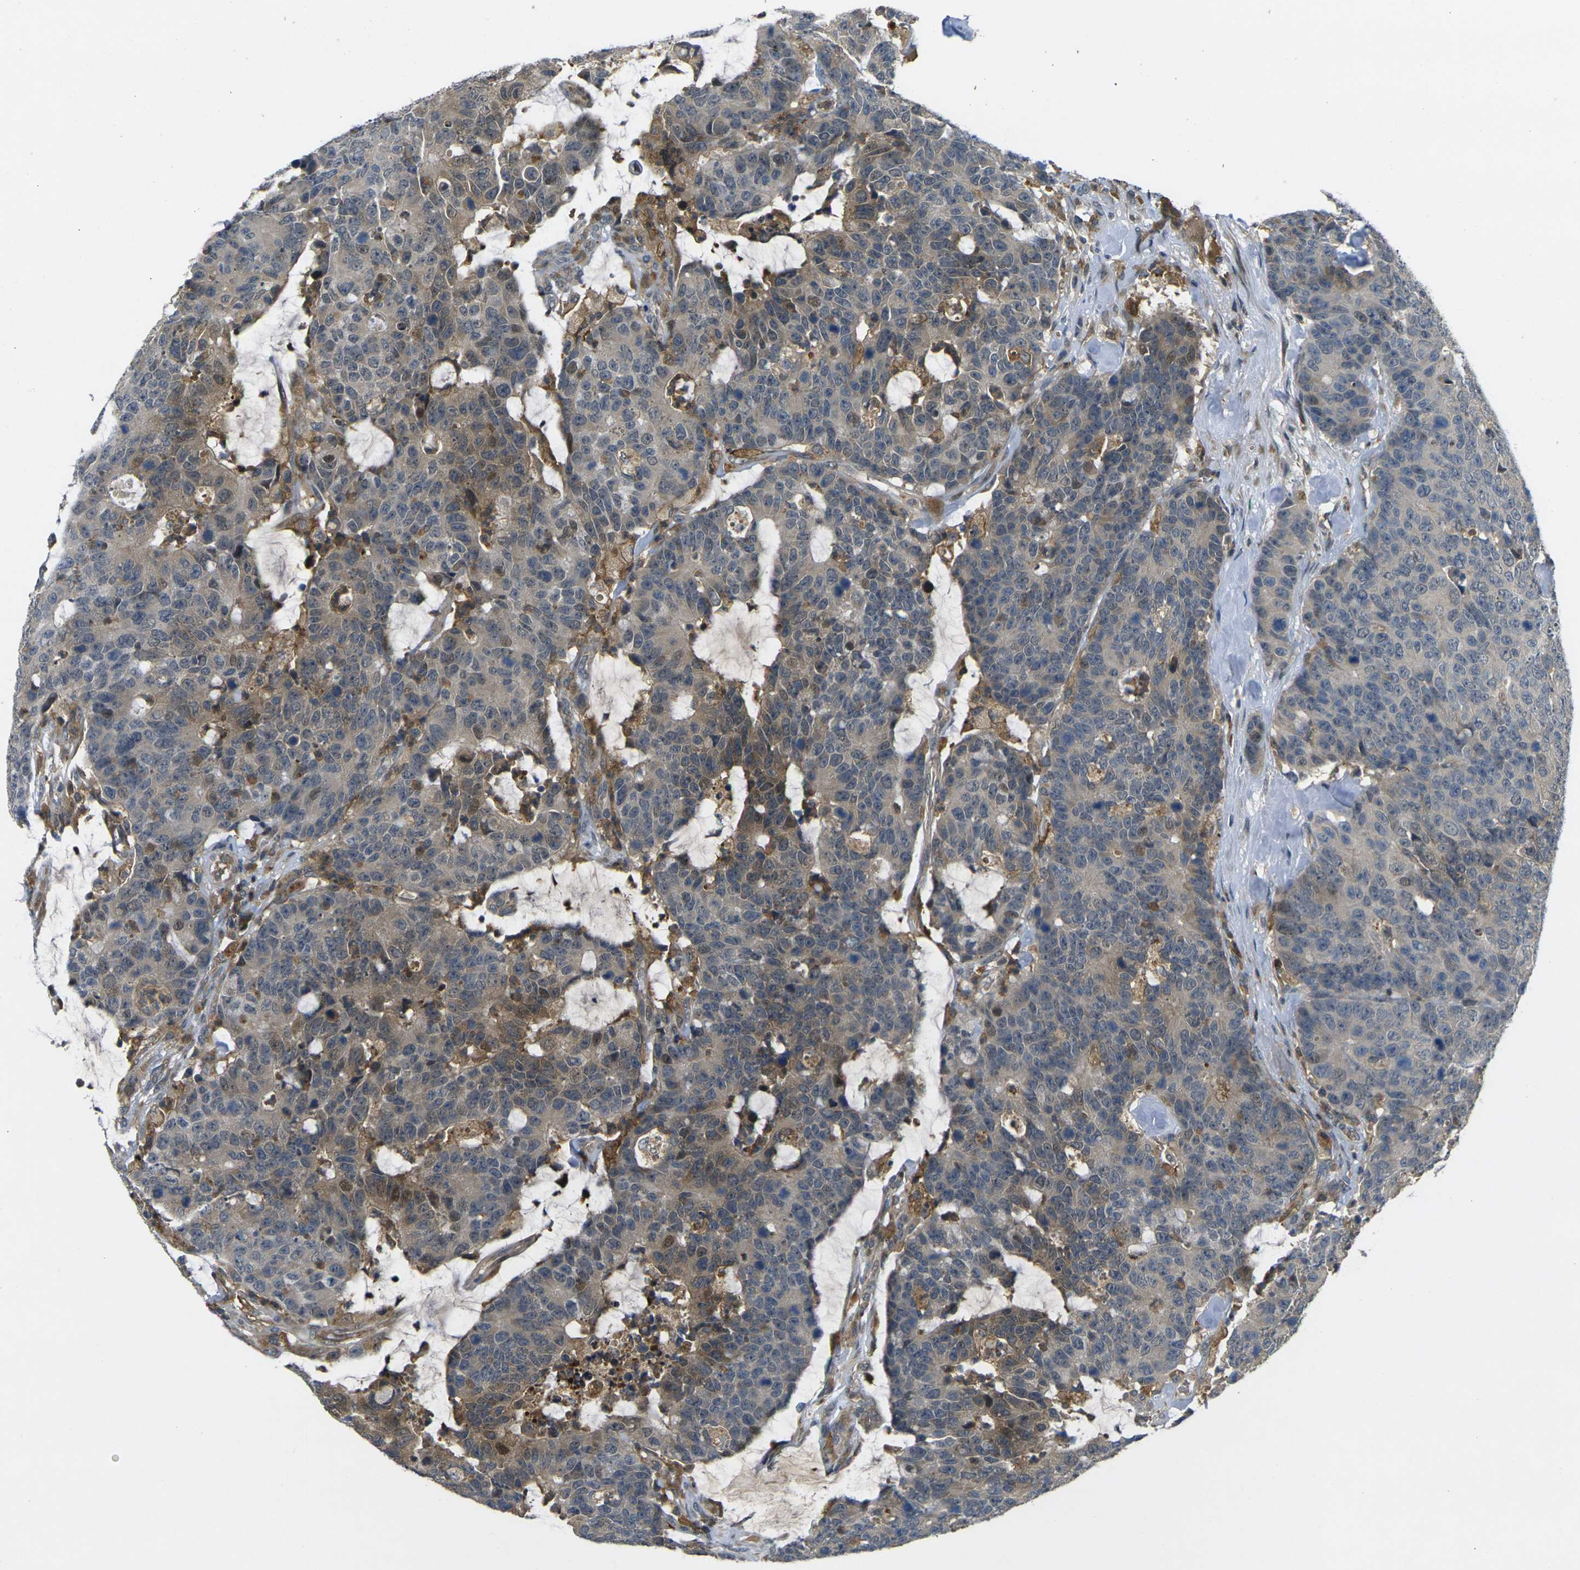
{"staining": {"intensity": "moderate", "quantity": "25%-75%", "location": "cytoplasmic/membranous"}, "tissue": "colorectal cancer", "cell_type": "Tumor cells", "image_type": "cancer", "snomed": [{"axis": "morphology", "description": "Adenocarcinoma, NOS"}, {"axis": "topography", "description": "Colon"}], "caption": "Moderate cytoplasmic/membranous staining is identified in approximately 25%-75% of tumor cells in colorectal cancer (adenocarcinoma).", "gene": "PIGL", "patient": {"sex": "female", "age": 86}}